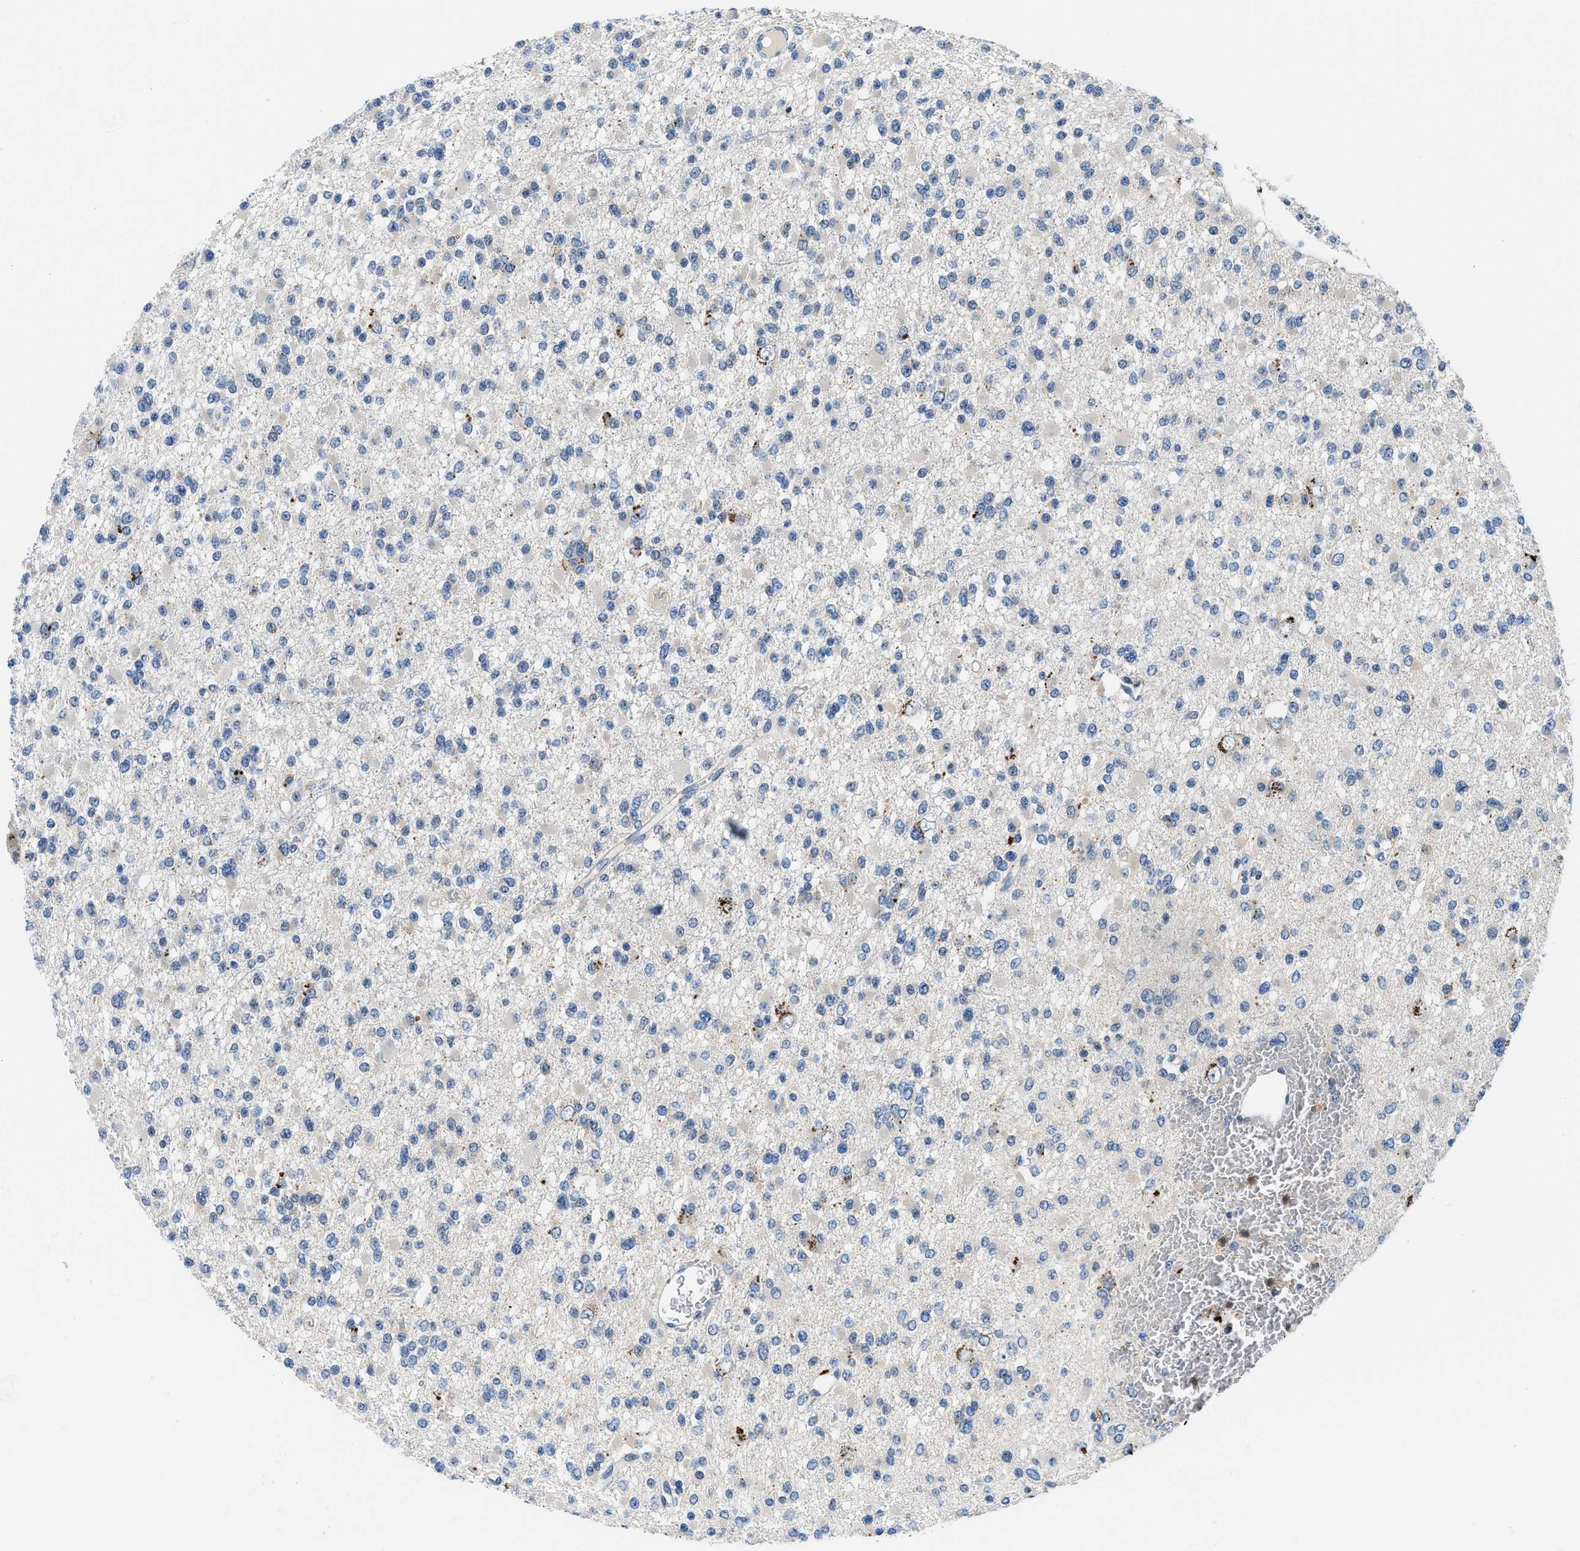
{"staining": {"intensity": "weak", "quantity": "<25%", "location": "cytoplasmic/membranous"}, "tissue": "glioma", "cell_type": "Tumor cells", "image_type": "cancer", "snomed": [{"axis": "morphology", "description": "Glioma, malignant, Low grade"}, {"axis": "topography", "description": "Brain"}], "caption": "Immunohistochemical staining of glioma shows no significant expression in tumor cells.", "gene": "ADGRE3", "patient": {"sex": "female", "age": 22}}